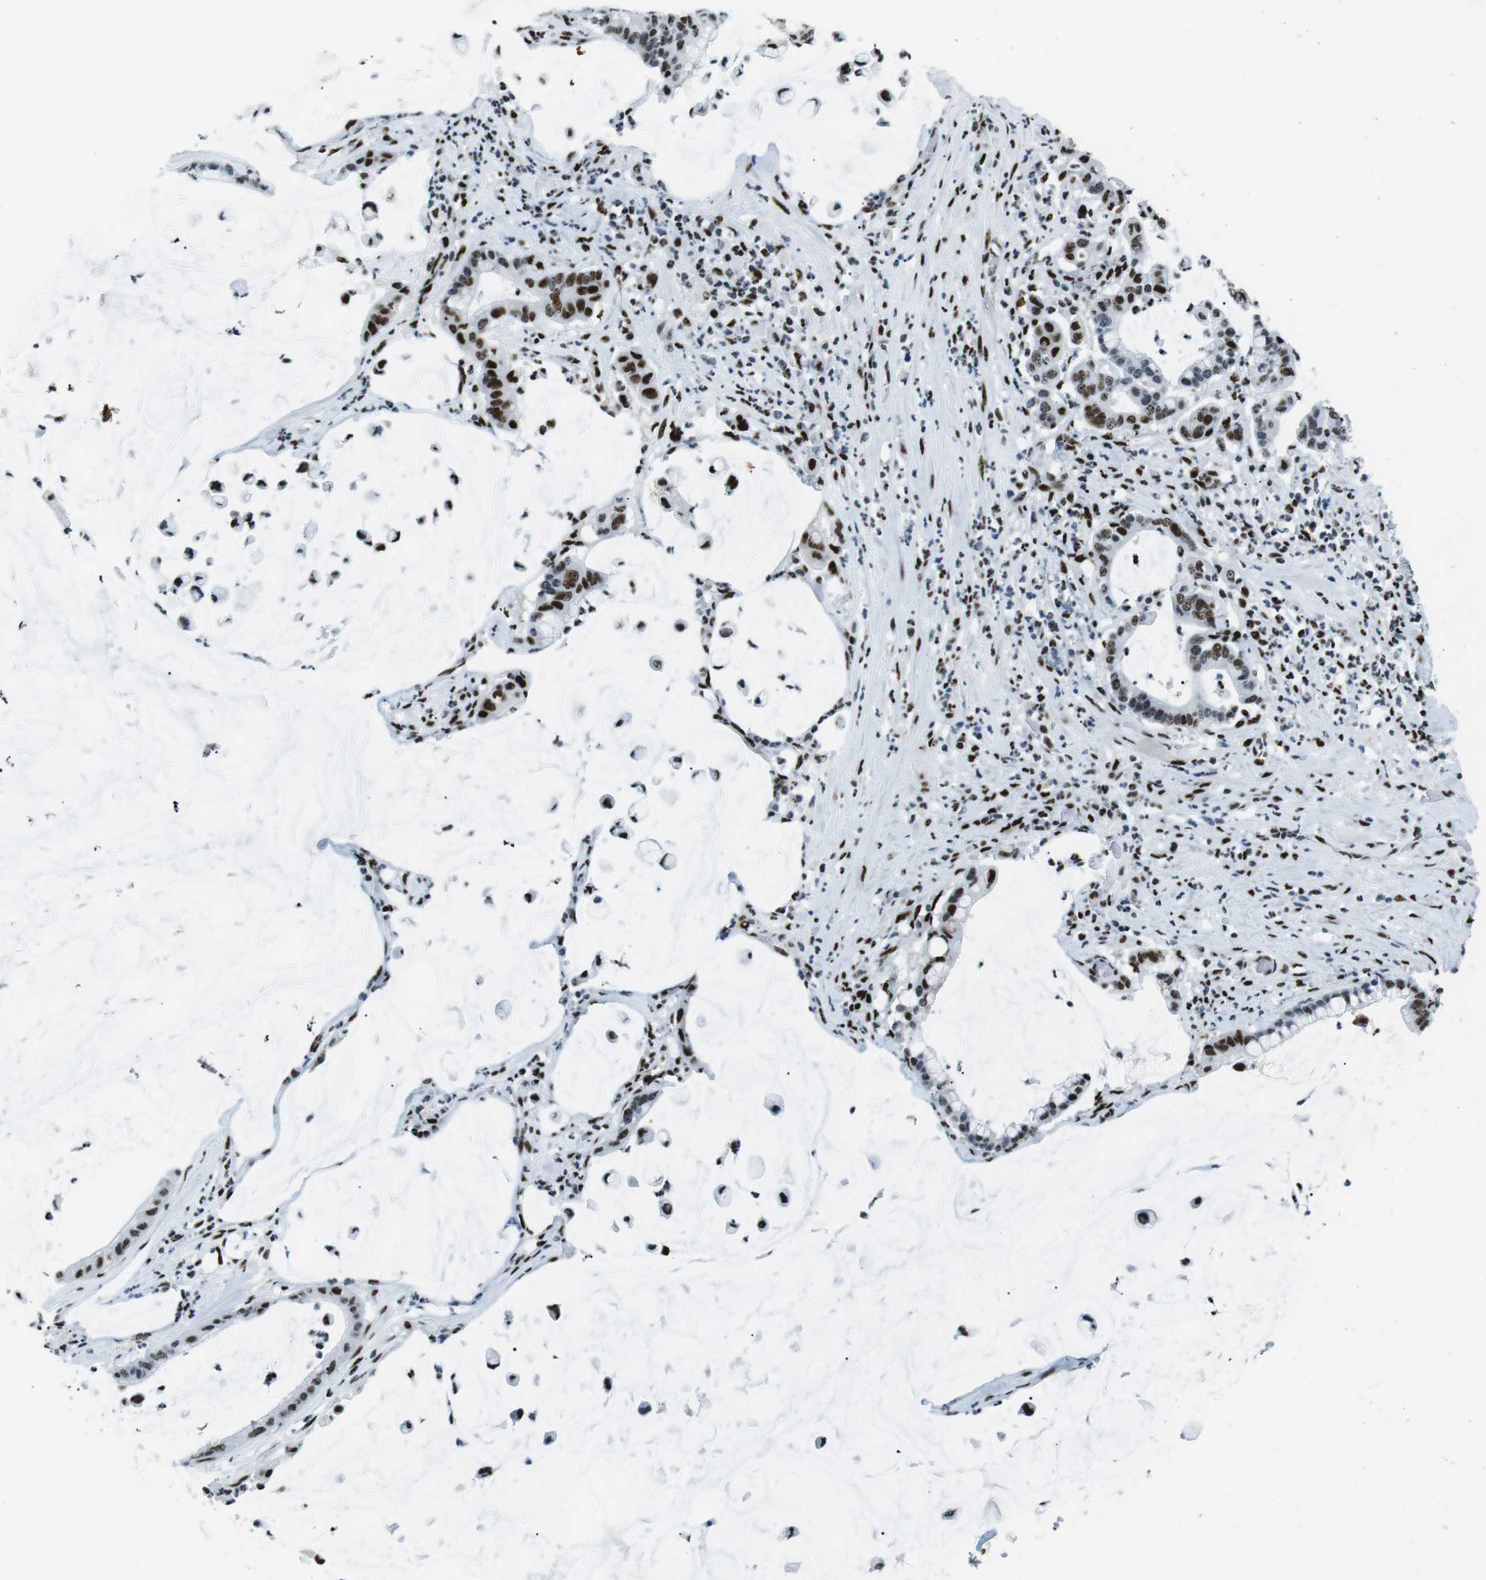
{"staining": {"intensity": "strong", "quantity": ">75%", "location": "nuclear"}, "tissue": "pancreatic cancer", "cell_type": "Tumor cells", "image_type": "cancer", "snomed": [{"axis": "morphology", "description": "Adenocarcinoma, NOS"}, {"axis": "topography", "description": "Pancreas"}], "caption": "Pancreatic cancer (adenocarcinoma) stained with DAB immunohistochemistry (IHC) exhibits high levels of strong nuclear staining in about >75% of tumor cells.", "gene": "PML", "patient": {"sex": "male", "age": 41}}